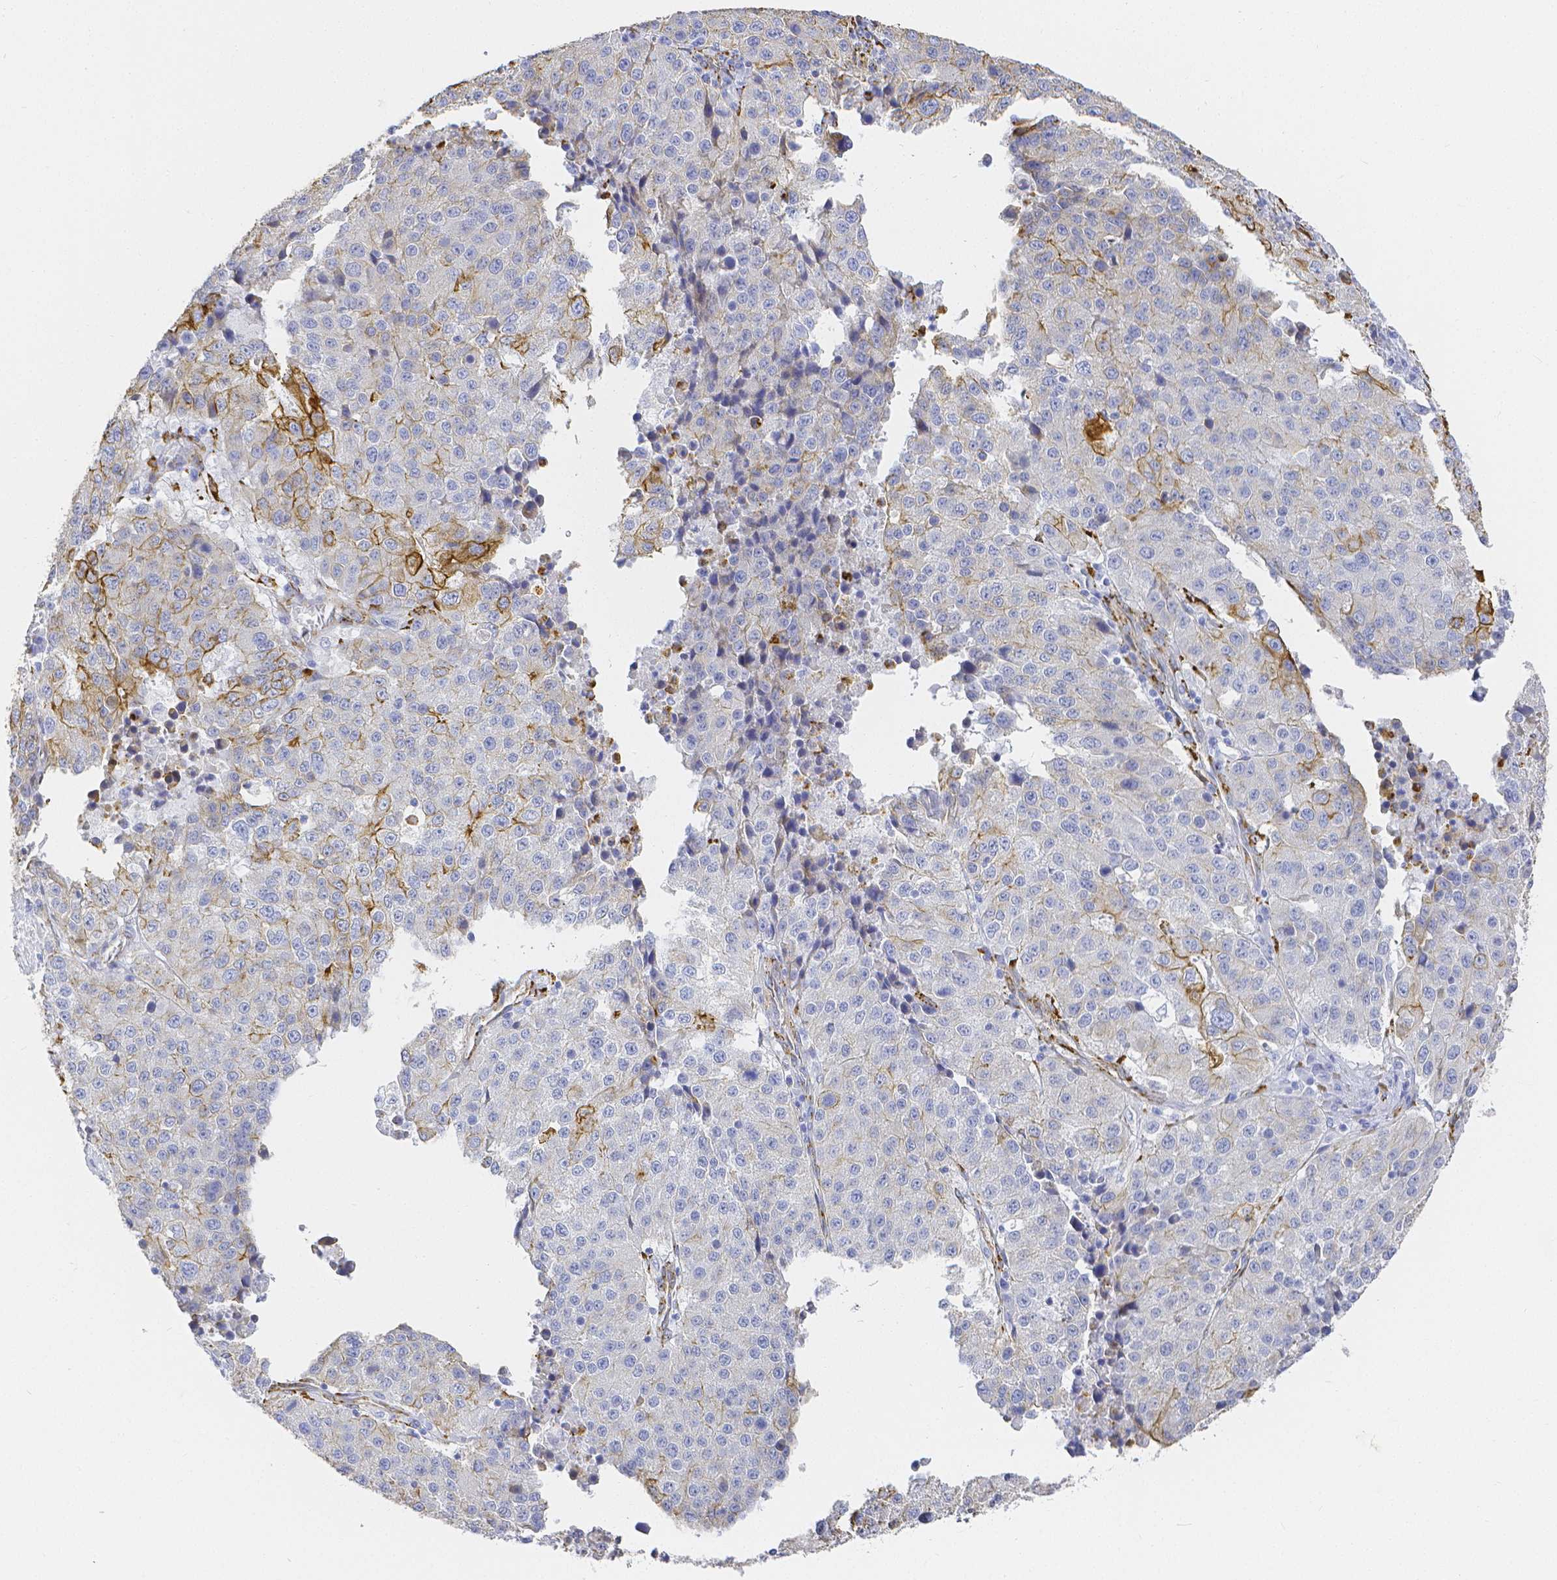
{"staining": {"intensity": "moderate", "quantity": "<25%", "location": "cytoplasmic/membranous"}, "tissue": "stomach cancer", "cell_type": "Tumor cells", "image_type": "cancer", "snomed": [{"axis": "morphology", "description": "Adenocarcinoma, NOS"}, {"axis": "topography", "description": "Stomach"}], "caption": "Adenocarcinoma (stomach) tissue shows moderate cytoplasmic/membranous positivity in about <25% of tumor cells, visualized by immunohistochemistry. The protein is shown in brown color, while the nuclei are stained blue.", "gene": "SMURF1", "patient": {"sex": "male", "age": 71}}